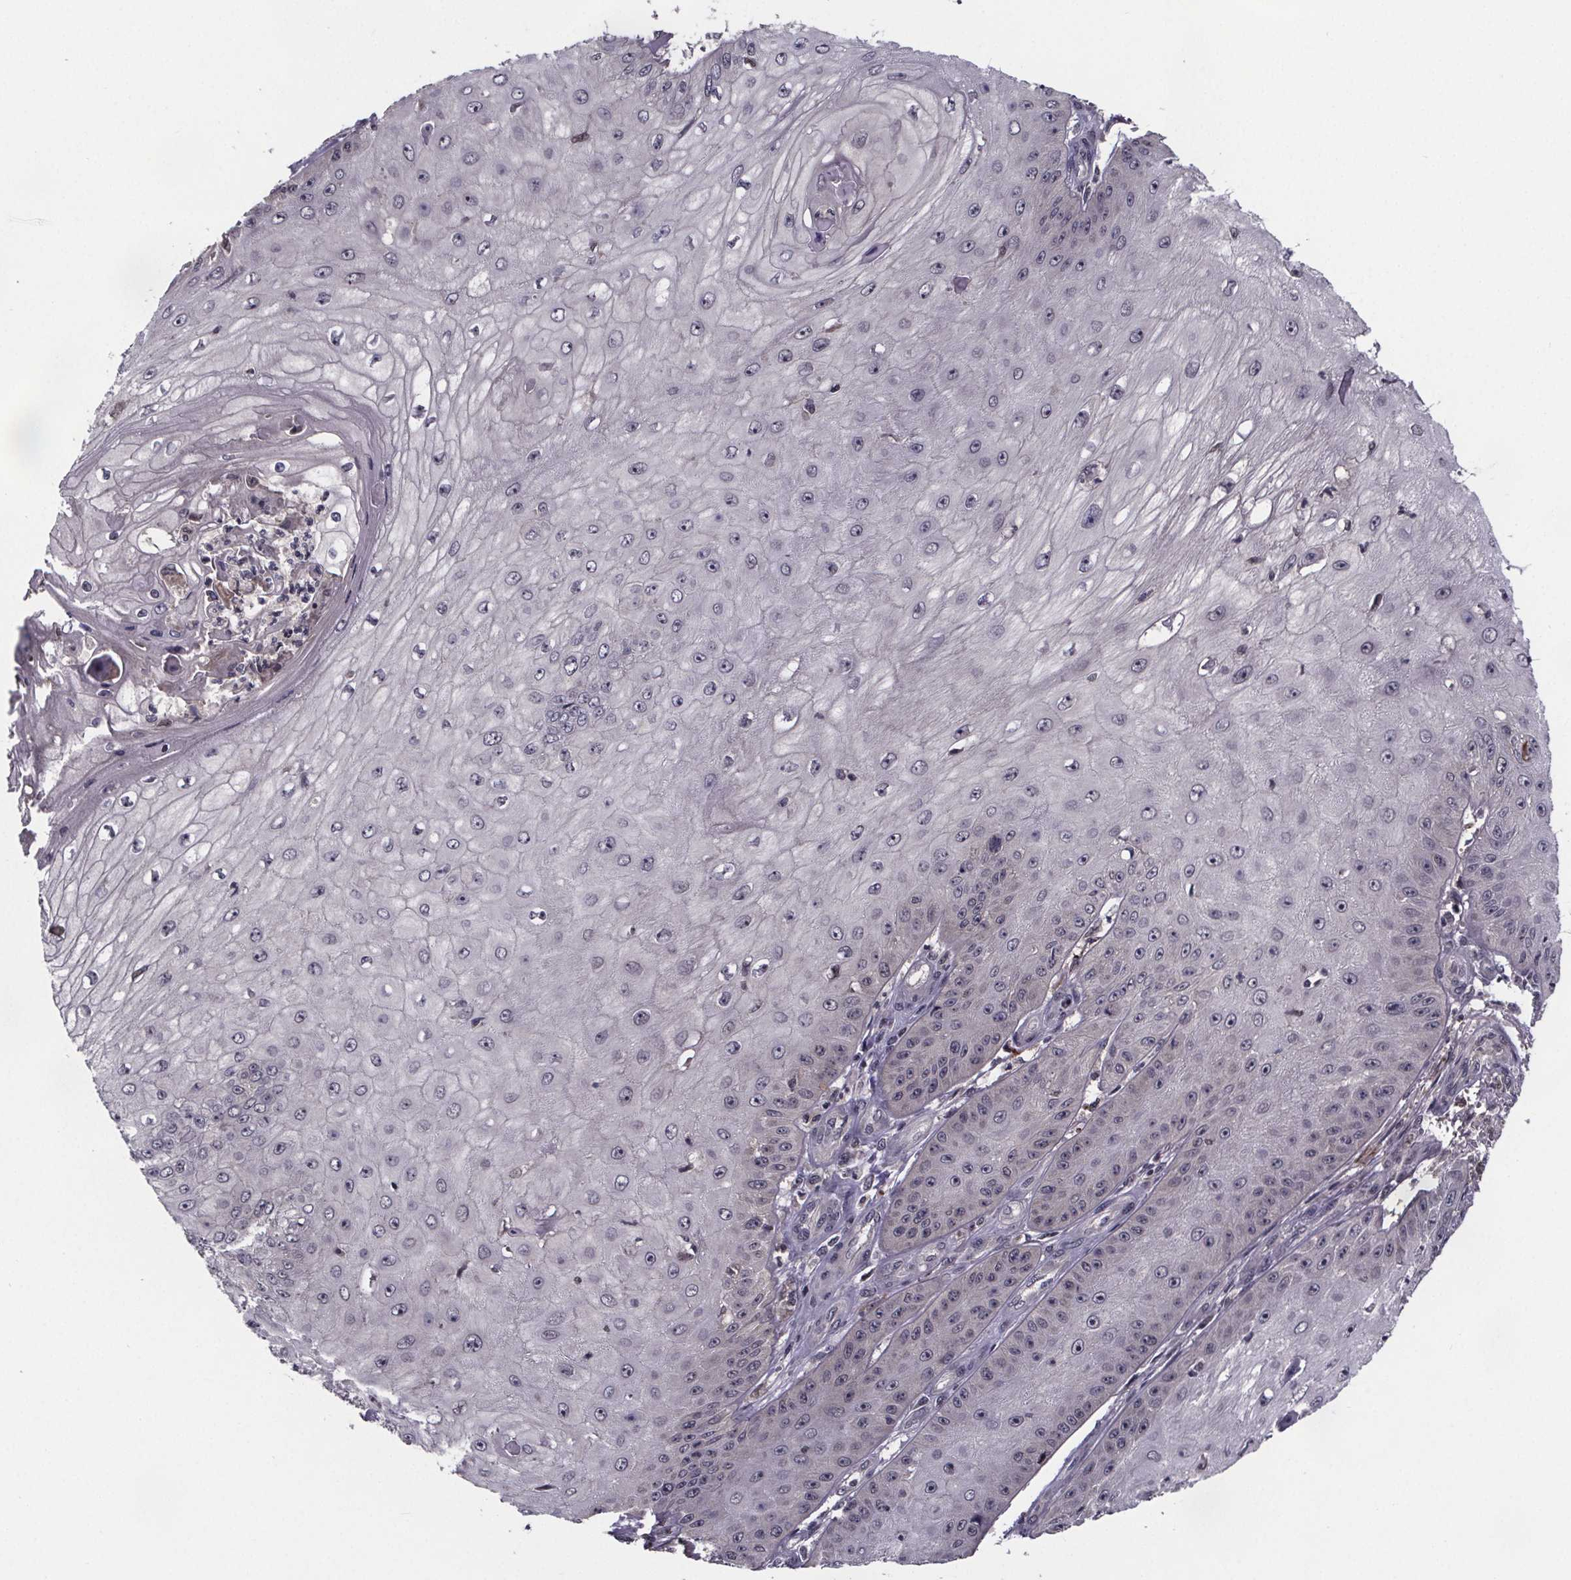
{"staining": {"intensity": "negative", "quantity": "none", "location": "none"}, "tissue": "skin cancer", "cell_type": "Tumor cells", "image_type": "cancer", "snomed": [{"axis": "morphology", "description": "Squamous cell carcinoma, NOS"}, {"axis": "topography", "description": "Skin"}], "caption": "This is an IHC histopathology image of skin cancer (squamous cell carcinoma). There is no positivity in tumor cells.", "gene": "FN3KRP", "patient": {"sex": "male", "age": 70}}